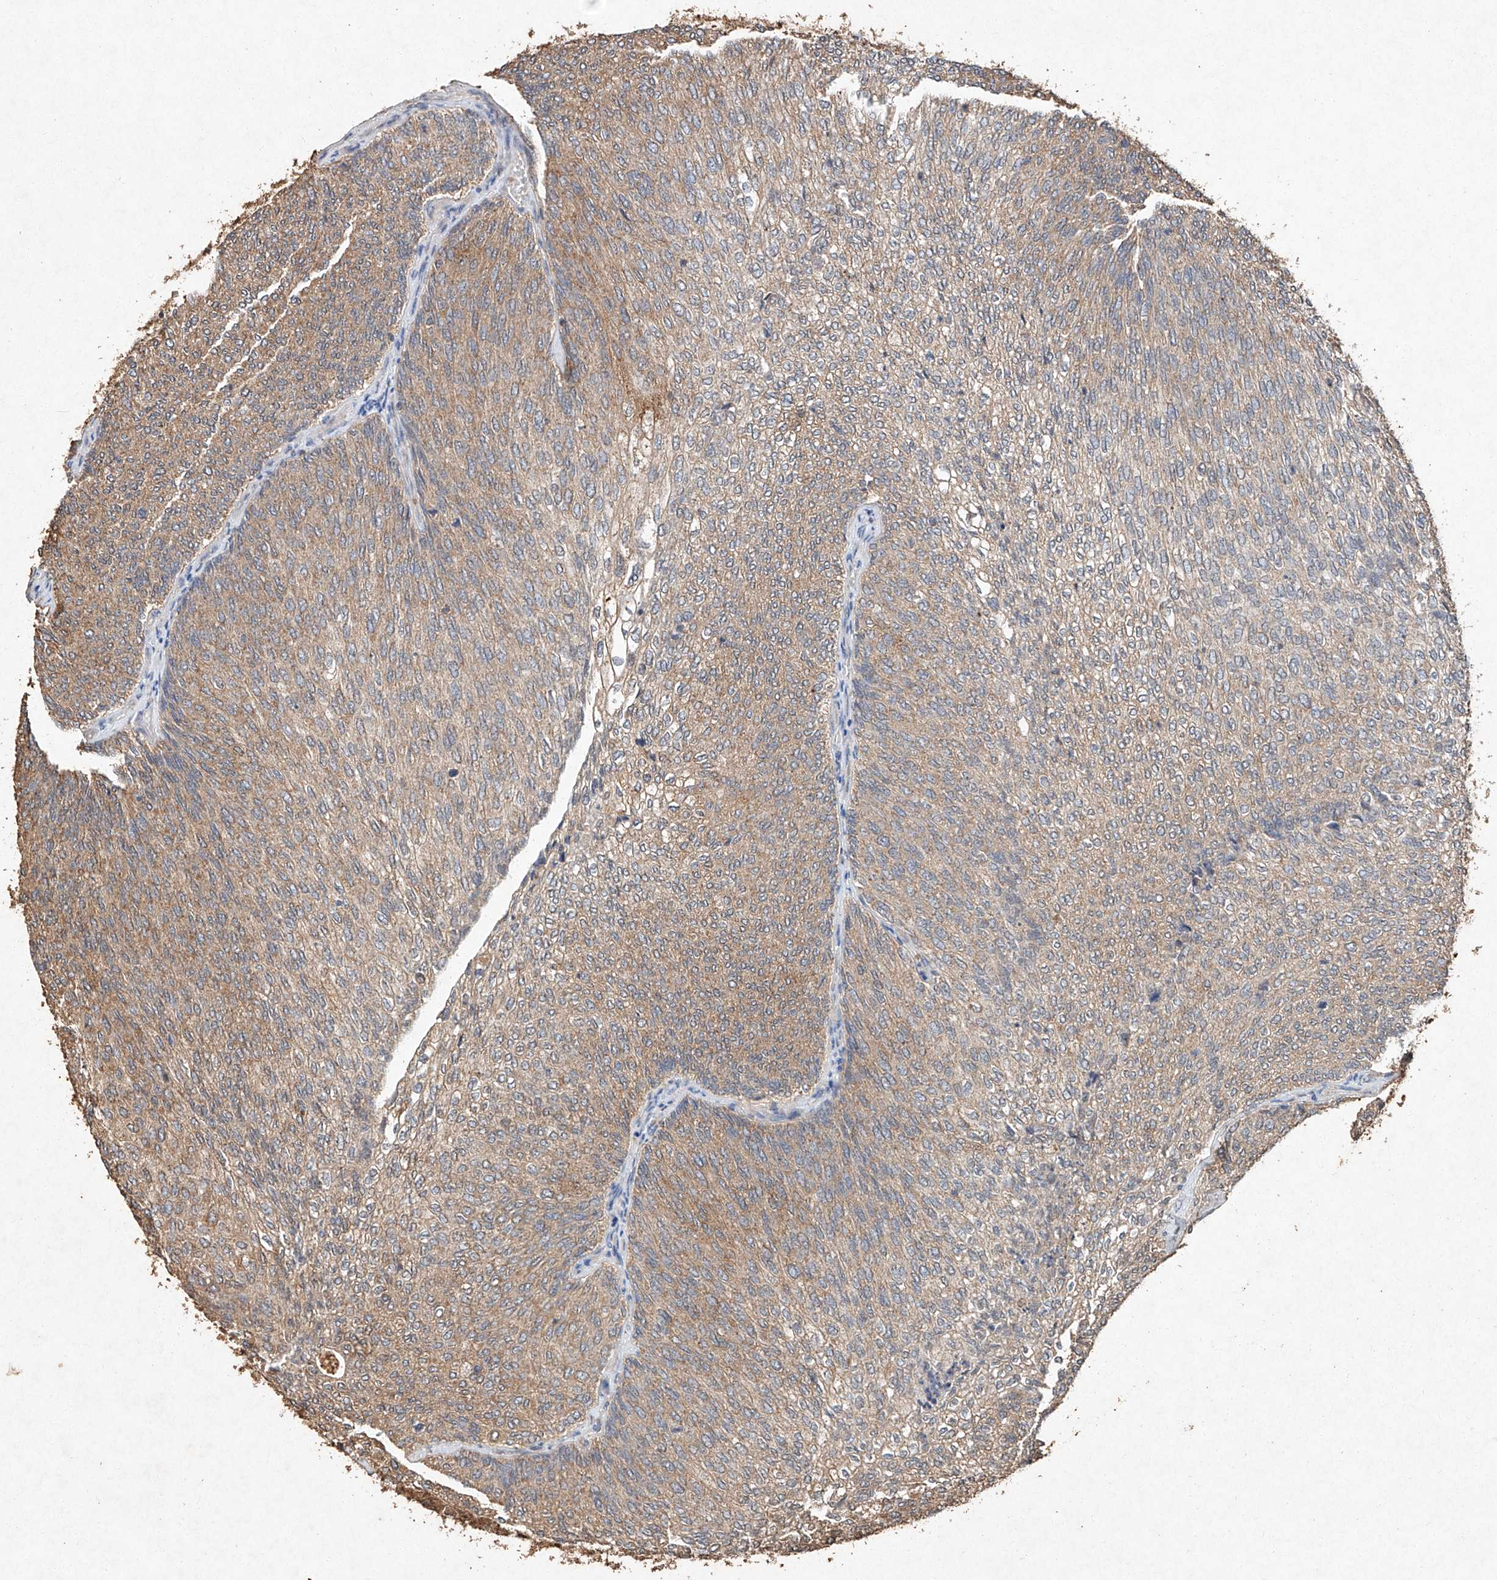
{"staining": {"intensity": "moderate", "quantity": ">75%", "location": "cytoplasmic/membranous"}, "tissue": "urothelial cancer", "cell_type": "Tumor cells", "image_type": "cancer", "snomed": [{"axis": "morphology", "description": "Urothelial carcinoma, Low grade"}, {"axis": "topography", "description": "Urinary bladder"}], "caption": "High-power microscopy captured an immunohistochemistry (IHC) micrograph of urothelial cancer, revealing moderate cytoplasmic/membranous staining in about >75% of tumor cells. (Brightfield microscopy of DAB IHC at high magnification).", "gene": "STK3", "patient": {"sex": "female", "age": 79}}